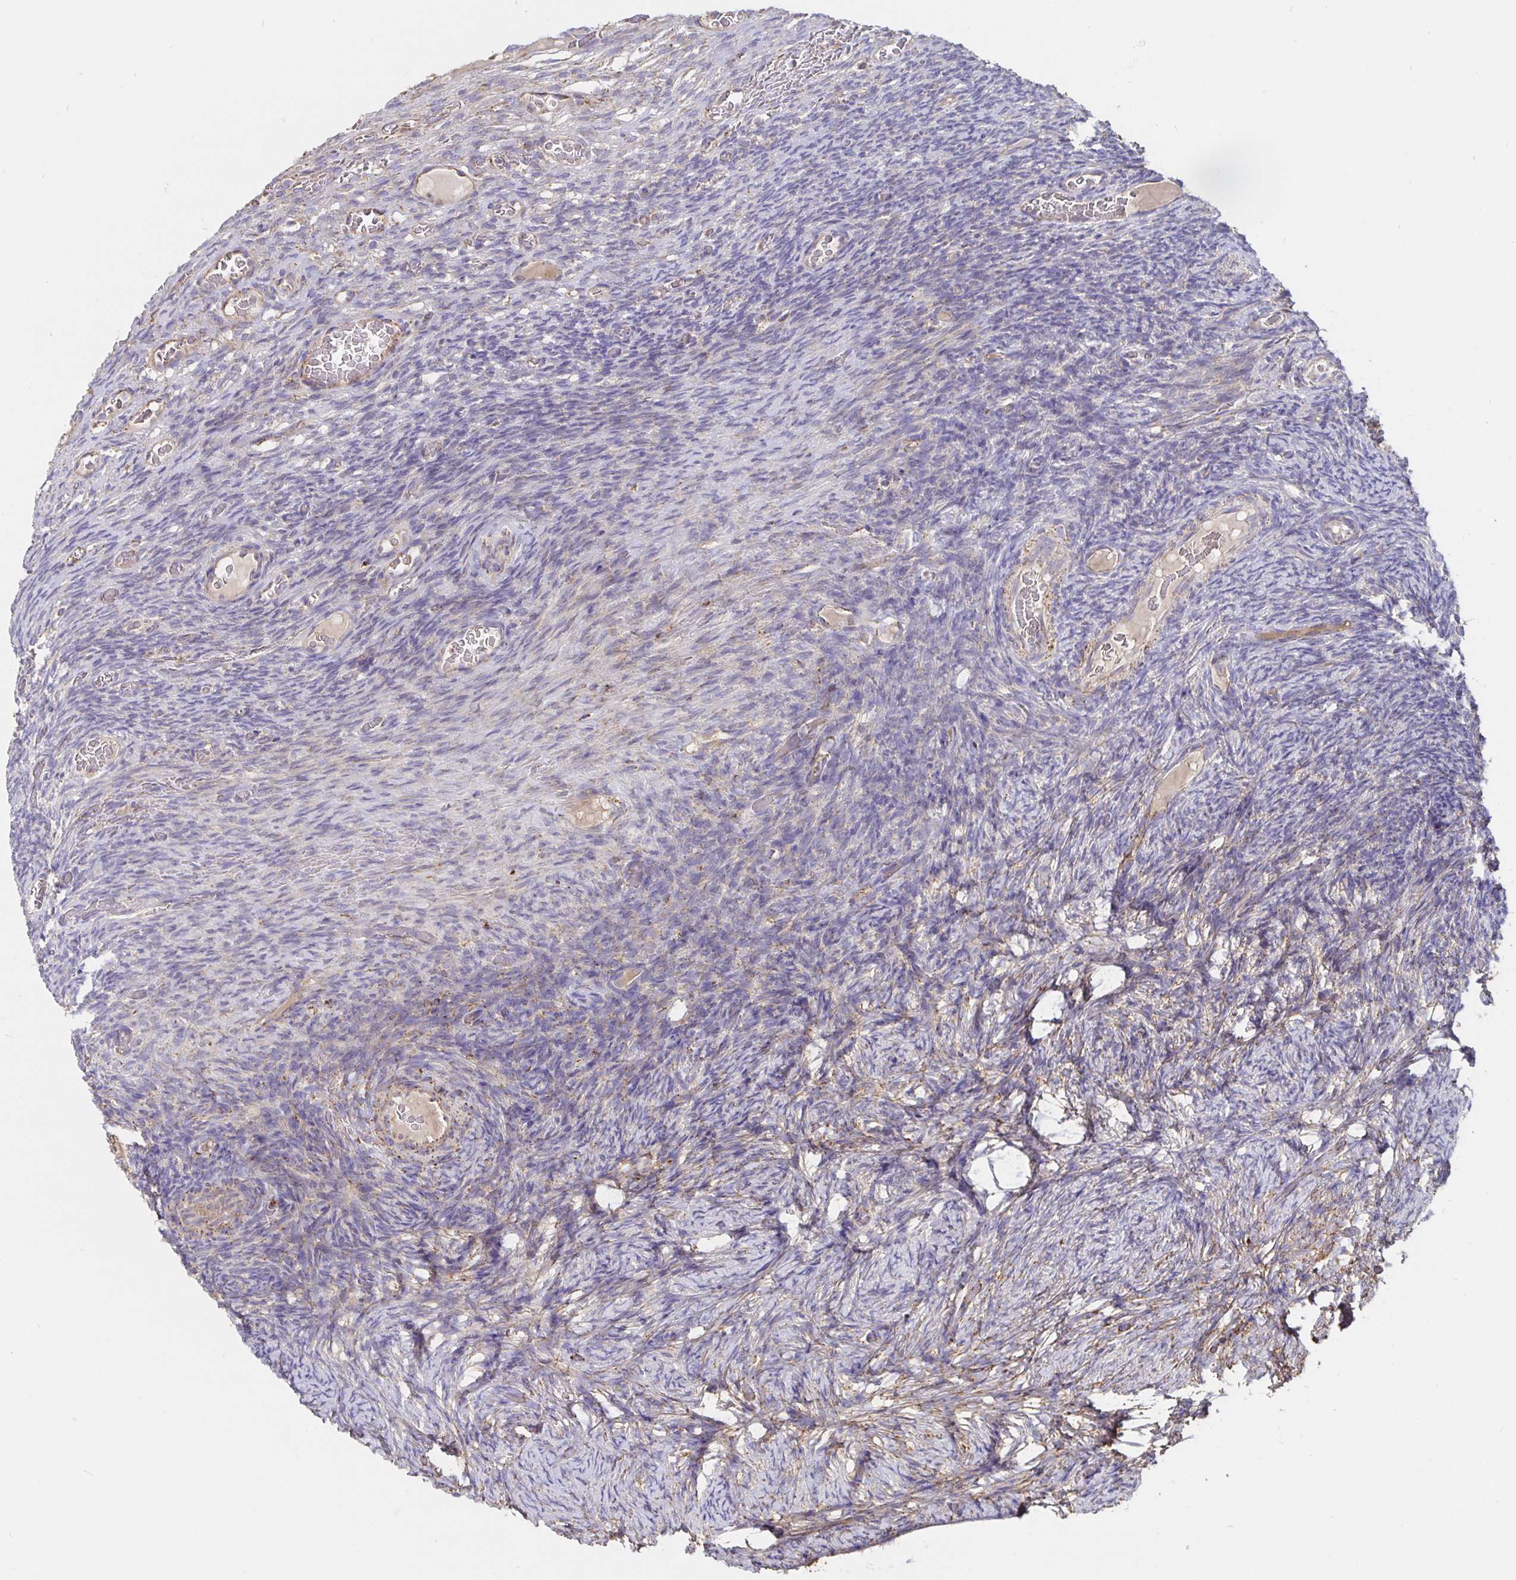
{"staining": {"intensity": "negative", "quantity": "none", "location": "none"}, "tissue": "ovary", "cell_type": "Ovarian stroma cells", "image_type": "normal", "snomed": [{"axis": "morphology", "description": "Normal tissue, NOS"}, {"axis": "topography", "description": "Ovary"}], "caption": "DAB (3,3'-diaminobenzidine) immunohistochemical staining of benign human ovary reveals no significant positivity in ovarian stroma cells. The staining was performed using DAB to visualize the protein expression in brown, while the nuclei were stained in blue with hematoxylin (Magnification: 20x).", "gene": "PRDX3", "patient": {"sex": "female", "age": 34}}